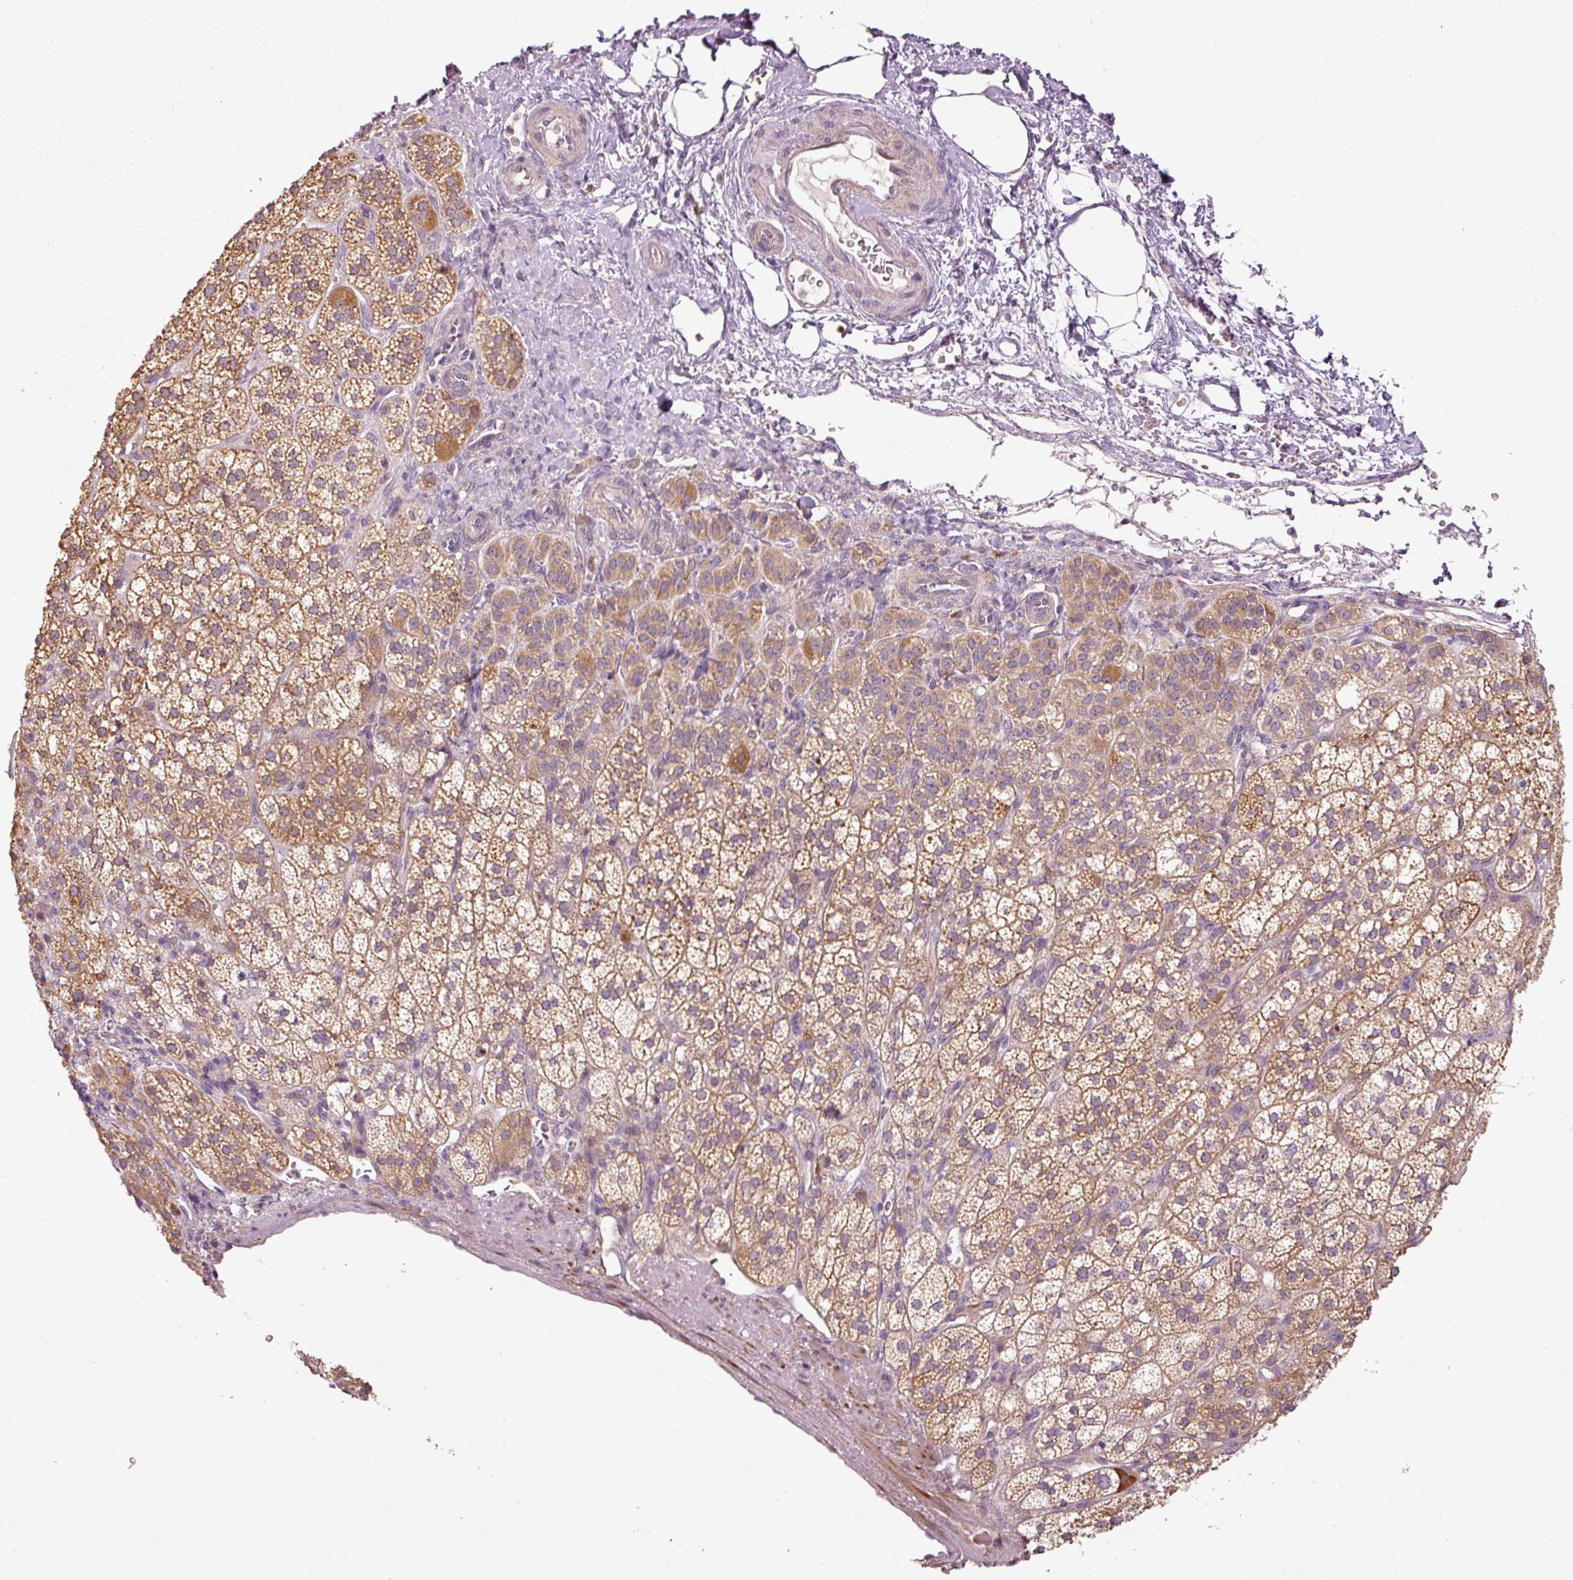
{"staining": {"intensity": "moderate", "quantity": ">75%", "location": "cytoplasmic/membranous"}, "tissue": "adrenal gland", "cell_type": "Glandular cells", "image_type": "normal", "snomed": [{"axis": "morphology", "description": "Normal tissue, NOS"}, {"axis": "topography", "description": "Adrenal gland"}], "caption": "Immunohistochemical staining of unremarkable human adrenal gland demonstrates >75% levels of moderate cytoplasmic/membranous protein positivity in approximately >75% of glandular cells.", "gene": "MAP10", "patient": {"sex": "female", "age": 60}}